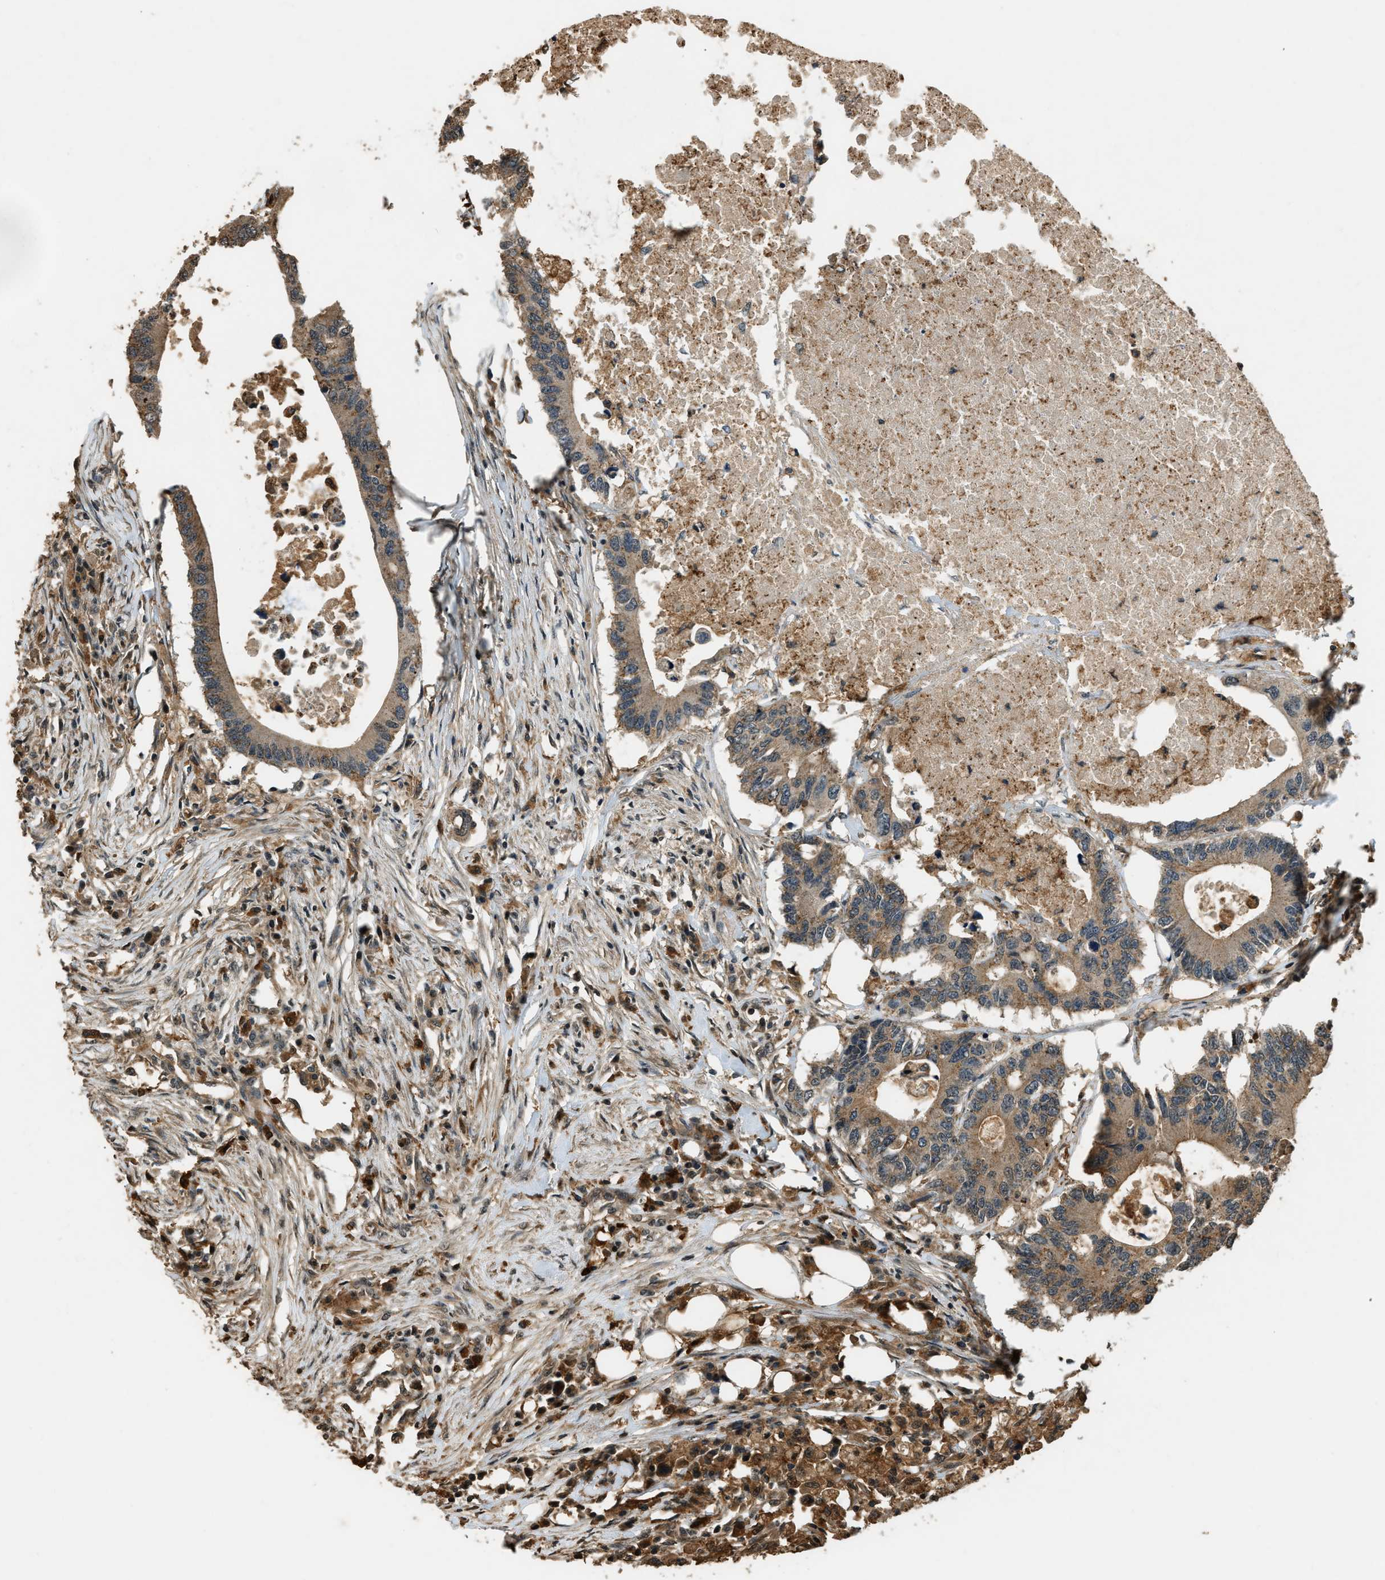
{"staining": {"intensity": "moderate", "quantity": ">75%", "location": "cytoplasmic/membranous"}, "tissue": "colorectal cancer", "cell_type": "Tumor cells", "image_type": "cancer", "snomed": [{"axis": "morphology", "description": "Adenocarcinoma, NOS"}, {"axis": "topography", "description": "Colon"}], "caption": "Immunohistochemistry of colorectal cancer (adenocarcinoma) reveals medium levels of moderate cytoplasmic/membranous staining in approximately >75% of tumor cells.", "gene": "RAP2A", "patient": {"sex": "male", "age": 71}}